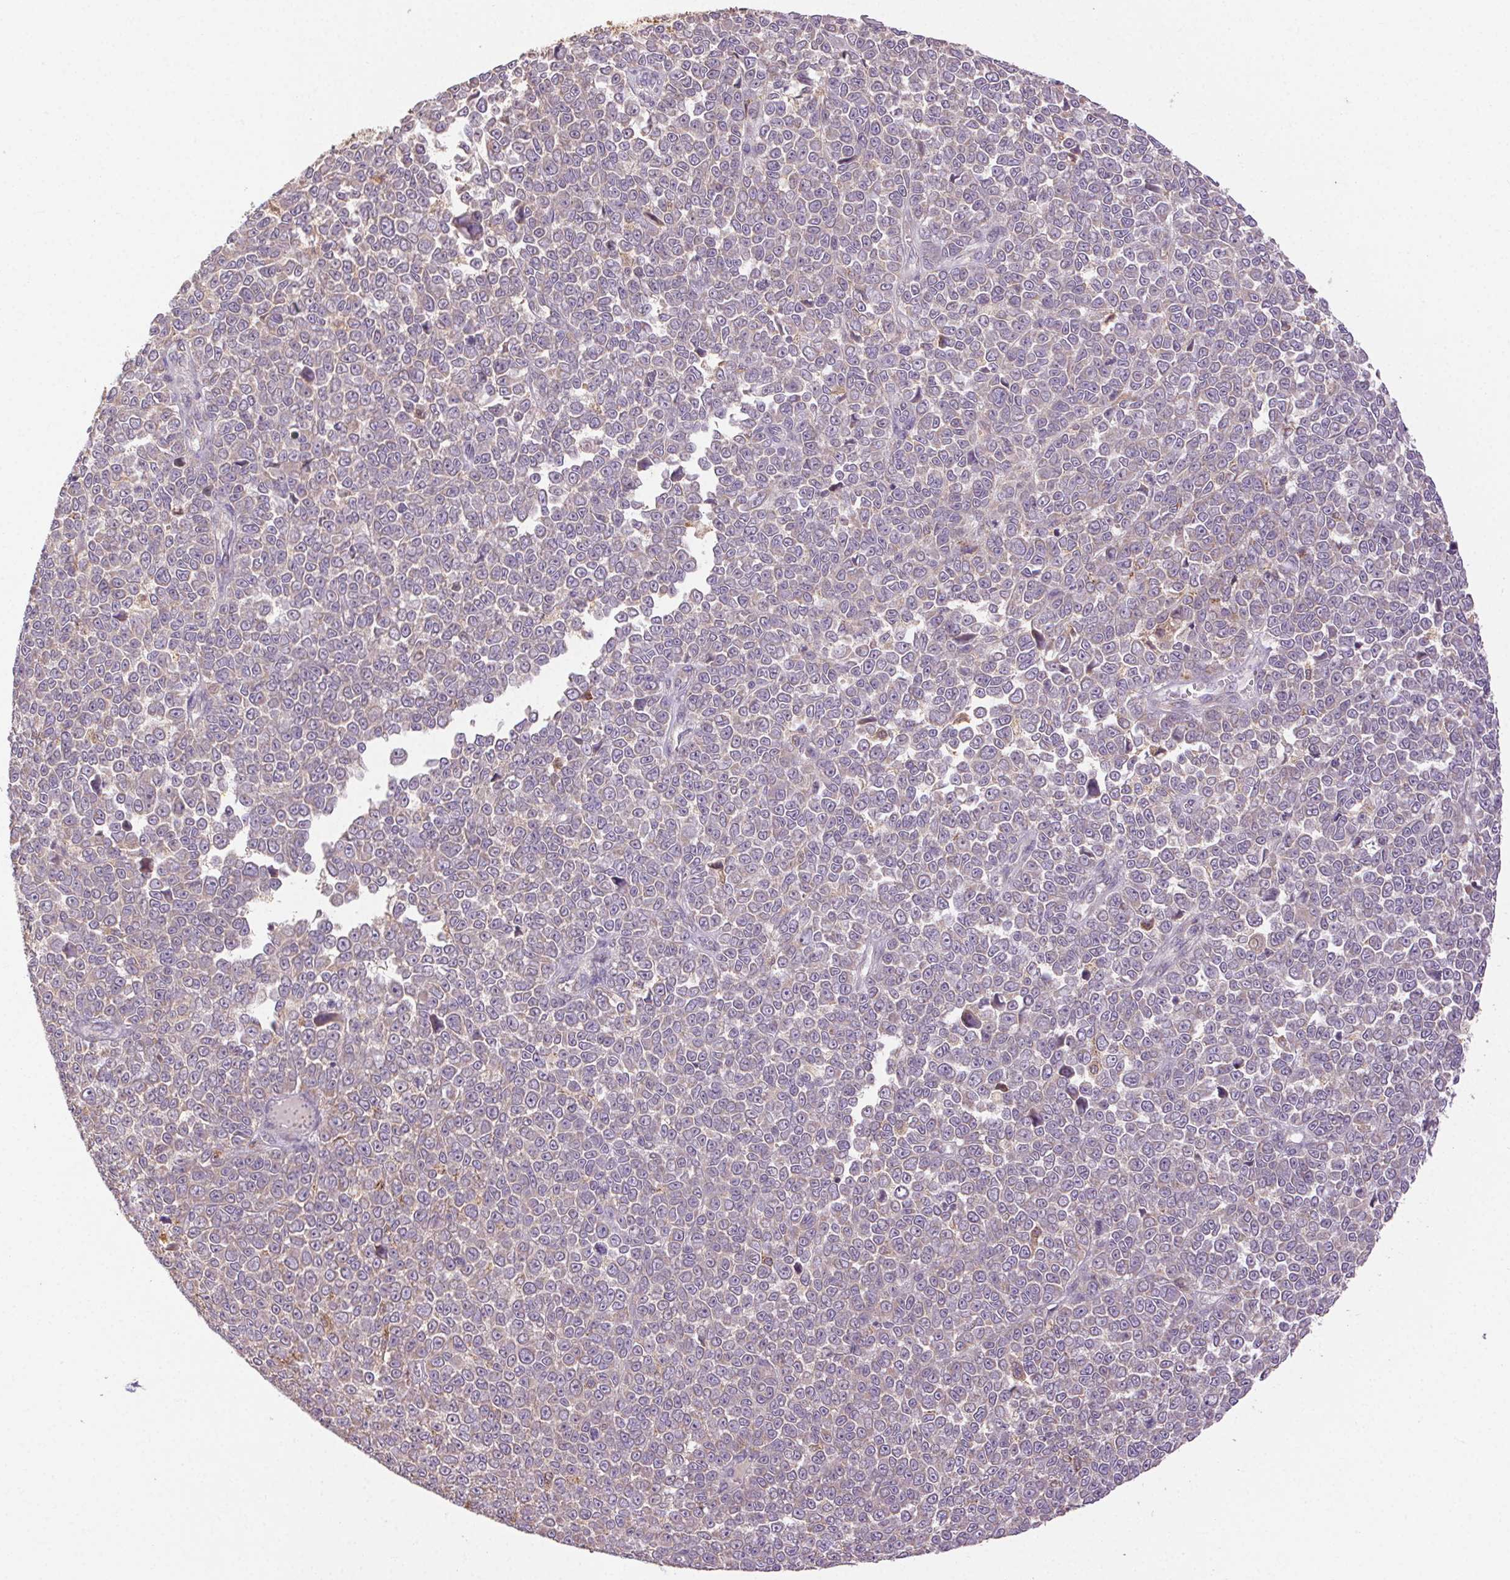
{"staining": {"intensity": "negative", "quantity": "none", "location": "none"}, "tissue": "melanoma", "cell_type": "Tumor cells", "image_type": "cancer", "snomed": [{"axis": "morphology", "description": "Malignant melanoma, NOS"}, {"axis": "topography", "description": "Skin"}], "caption": "Tumor cells show no significant positivity in malignant melanoma. The staining is performed using DAB (3,3'-diaminobenzidine) brown chromogen with nuclei counter-stained in using hematoxylin.", "gene": "FNBP1L", "patient": {"sex": "female", "age": 95}}